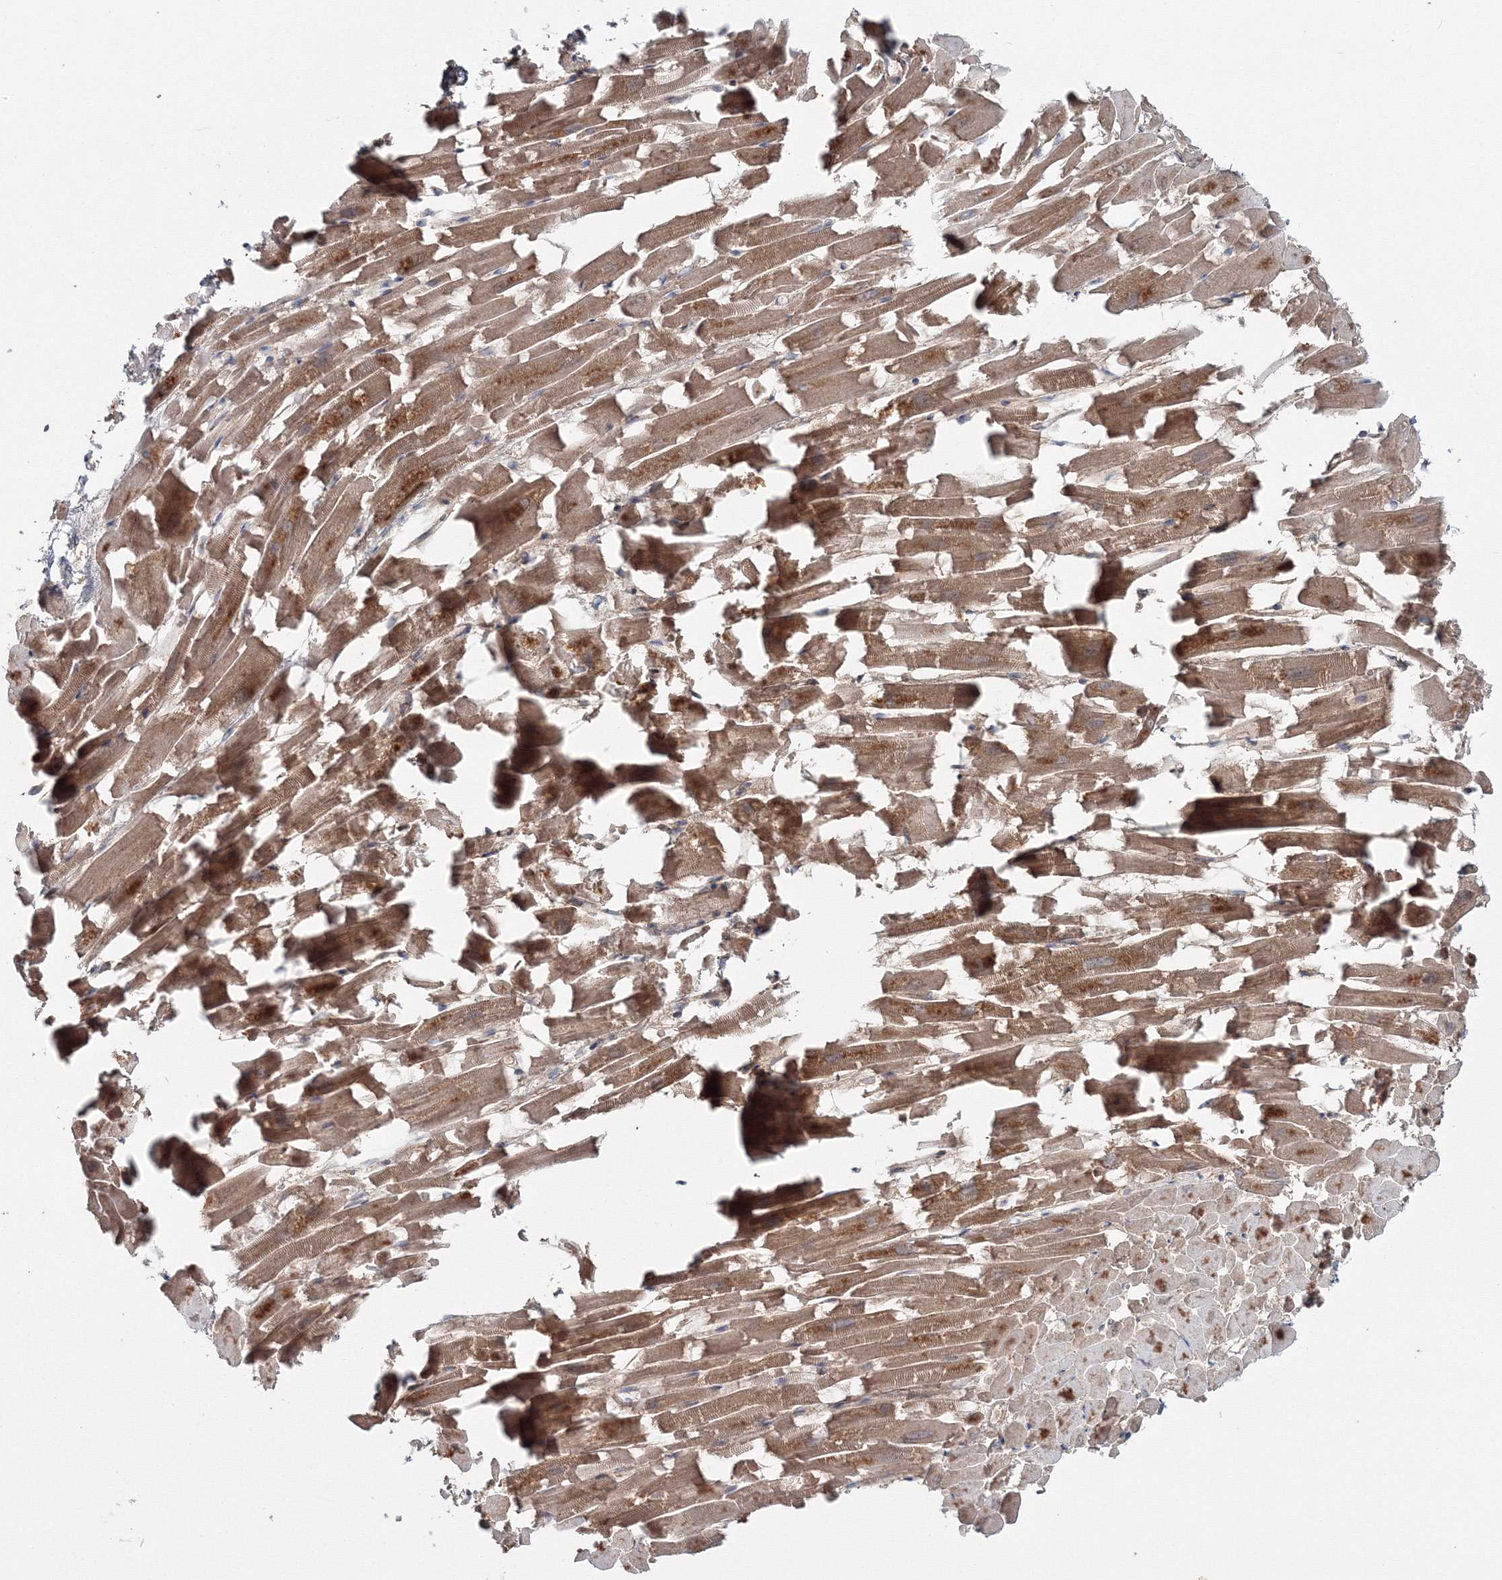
{"staining": {"intensity": "moderate", "quantity": ">75%", "location": "cytoplasmic/membranous"}, "tissue": "heart muscle", "cell_type": "Cardiomyocytes", "image_type": "normal", "snomed": [{"axis": "morphology", "description": "Normal tissue, NOS"}, {"axis": "topography", "description": "Heart"}], "caption": "This image exhibits immunohistochemistry (IHC) staining of normal human heart muscle, with medium moderate cytoplasmic/membranous expression in about >75% of cardiomyocytes.", "gene": "PEX13", "patient": {"sex": "female", "age": 64}}